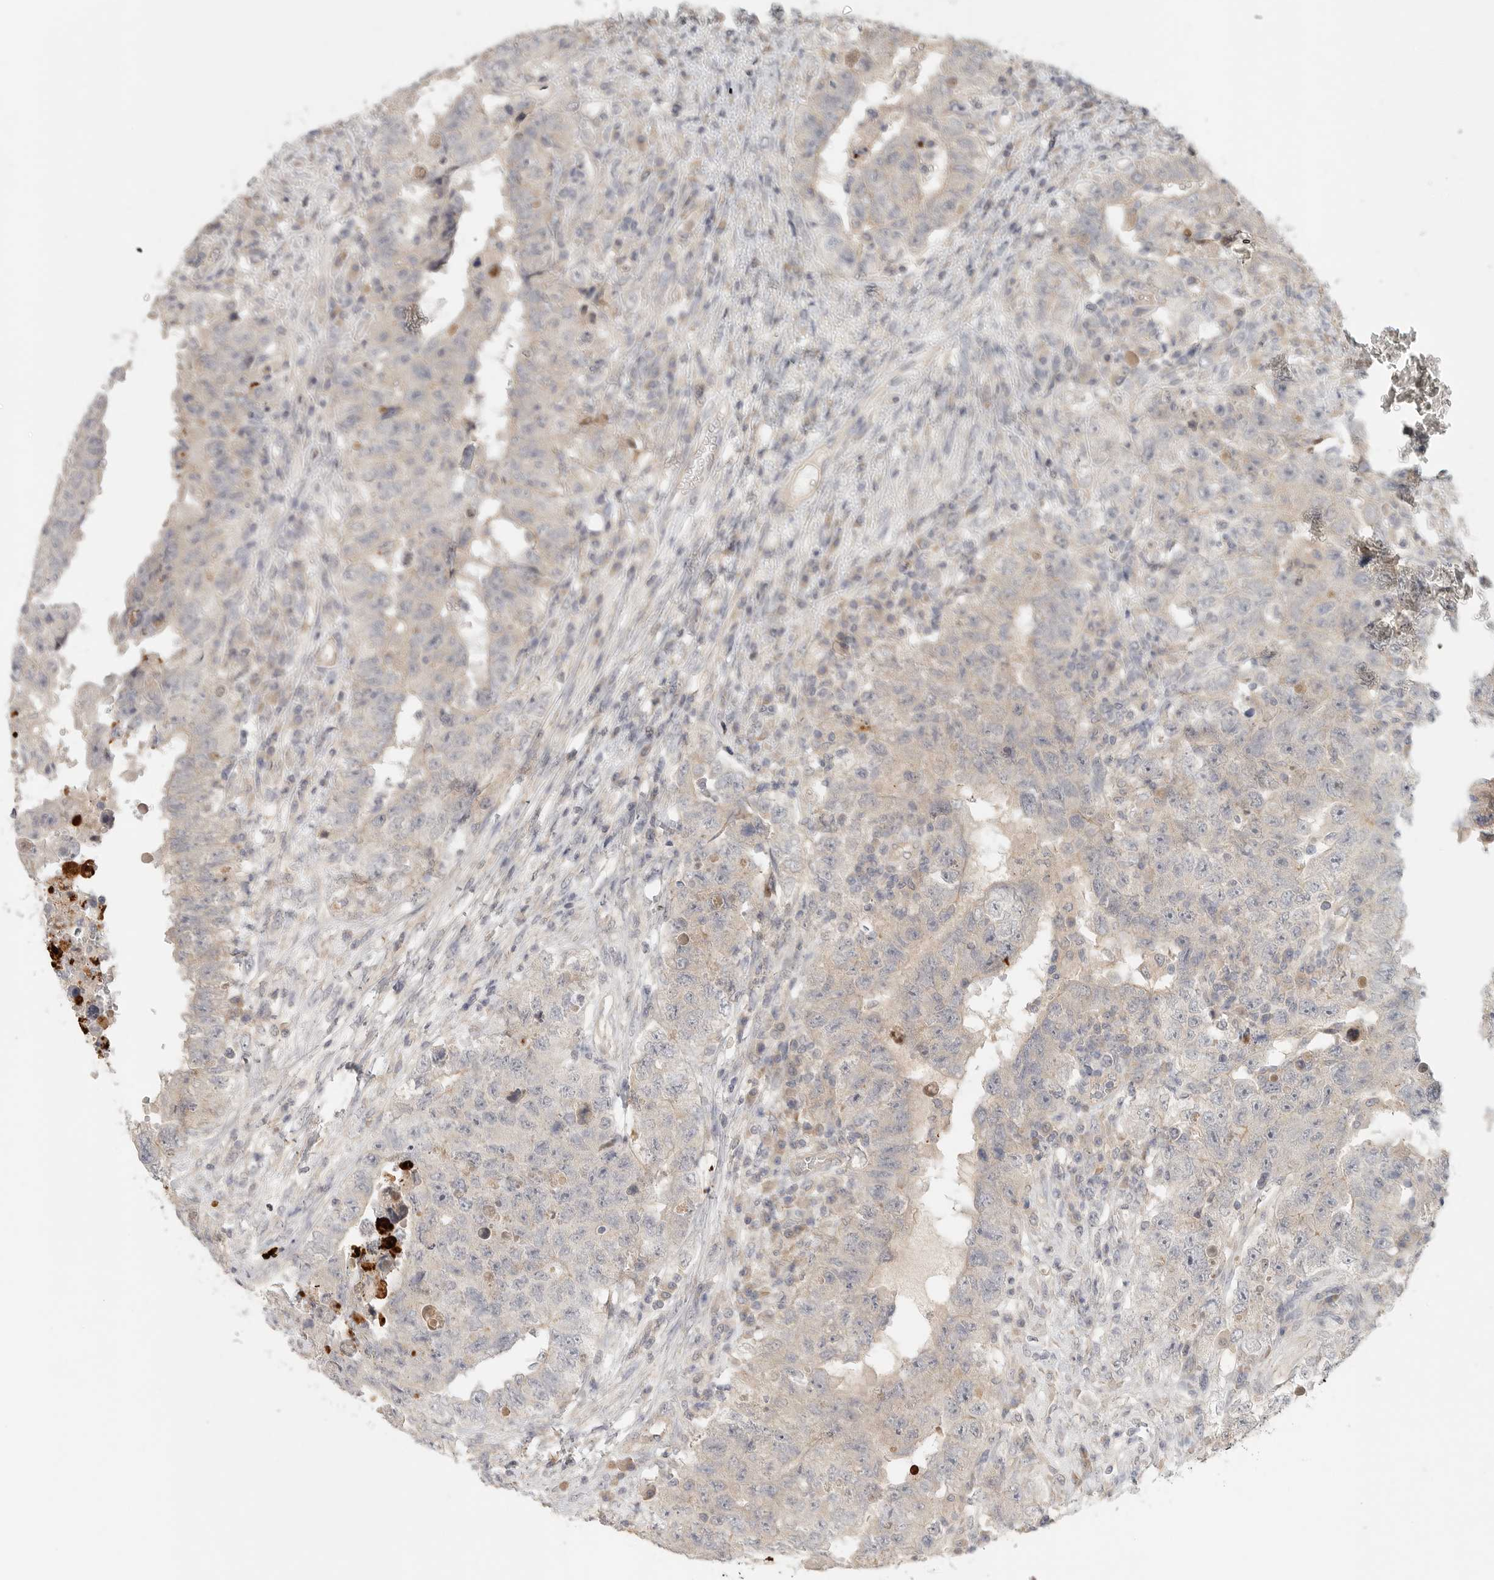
{"staining": {"intensity": "weak", "quantity": "<25%", "location": "cytoplasmic/membranous"}, "tissue": "testis cancer", "cell_type": "Tumor cells", "image_type": "cancer", "snomed": [{"axis": "morphology", "description": "Carcinoma, Embryonal, NOS"}, {"axis": "topography", "description": "Testis"}], "caption": "Tumor cells are negative for brown protein staining in testis embryonal carcinoma.", "gene": "HDAC6", "patient": {"sex": "male", "age": 26}}